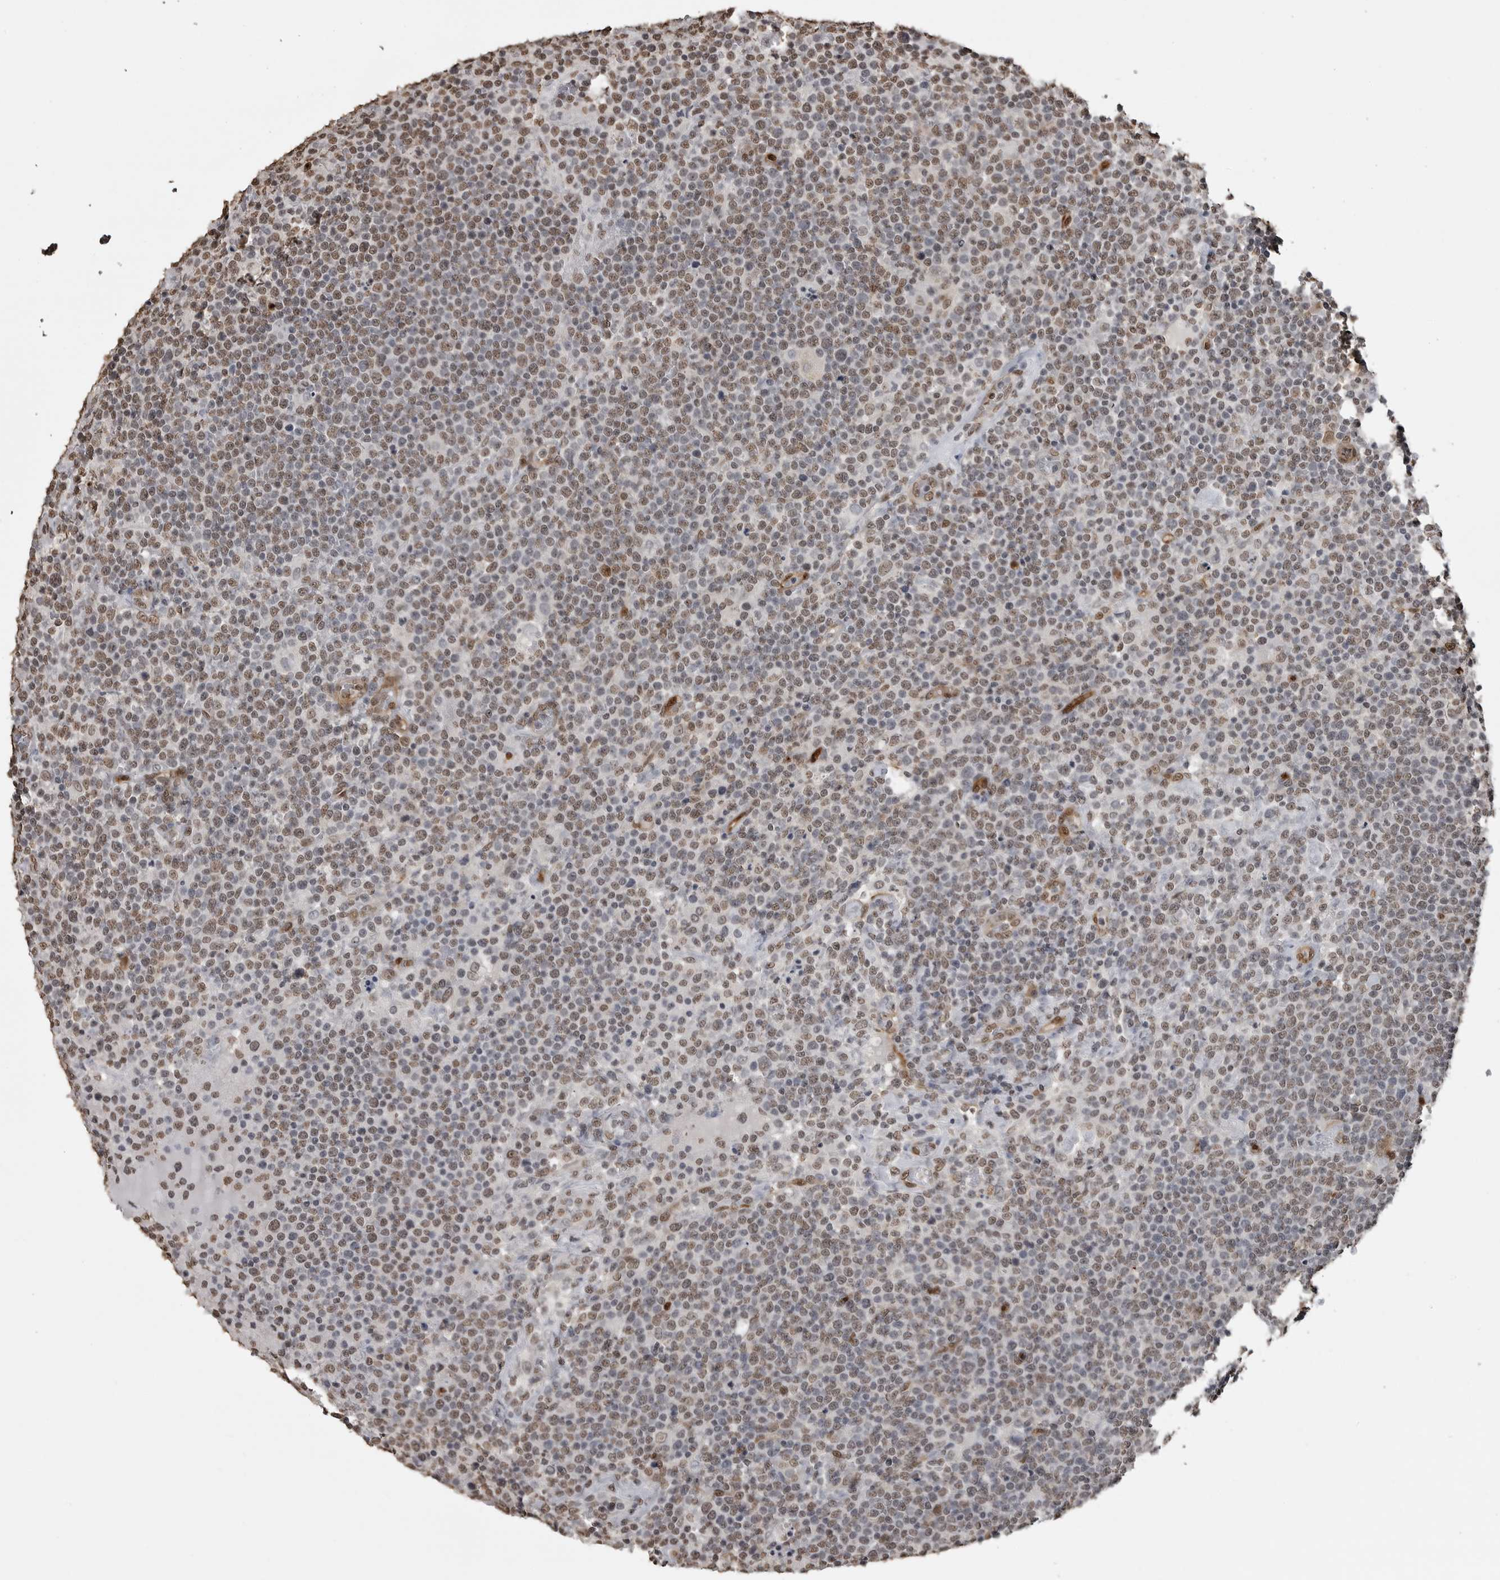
{"staining": {"intensity": "weak", "quantity": "25%-75%", "location": "nuclear"}, "tissue": "lymphoma", "cell_type": "Tumor cells", "image_type": "cancer", "snomed": [{"axis": "morphology", "description": "Malignant lymphoma, non-Hodgkin's type, High grade"}, {"axis": "topography", "description": "Lymph node"}], "caption": "IHC photomicrograph of neoplastic tissue: malignant lymphoma, non-Hodgkin's type (high-grade) stained using IHC demonstrates low levels of weak protein expression localized specifically in the nuclear of tumor cells, appearing as a nuclear brown color.", "gene": "SMAD2", "patient": {"sex": "male", "age": 61}}